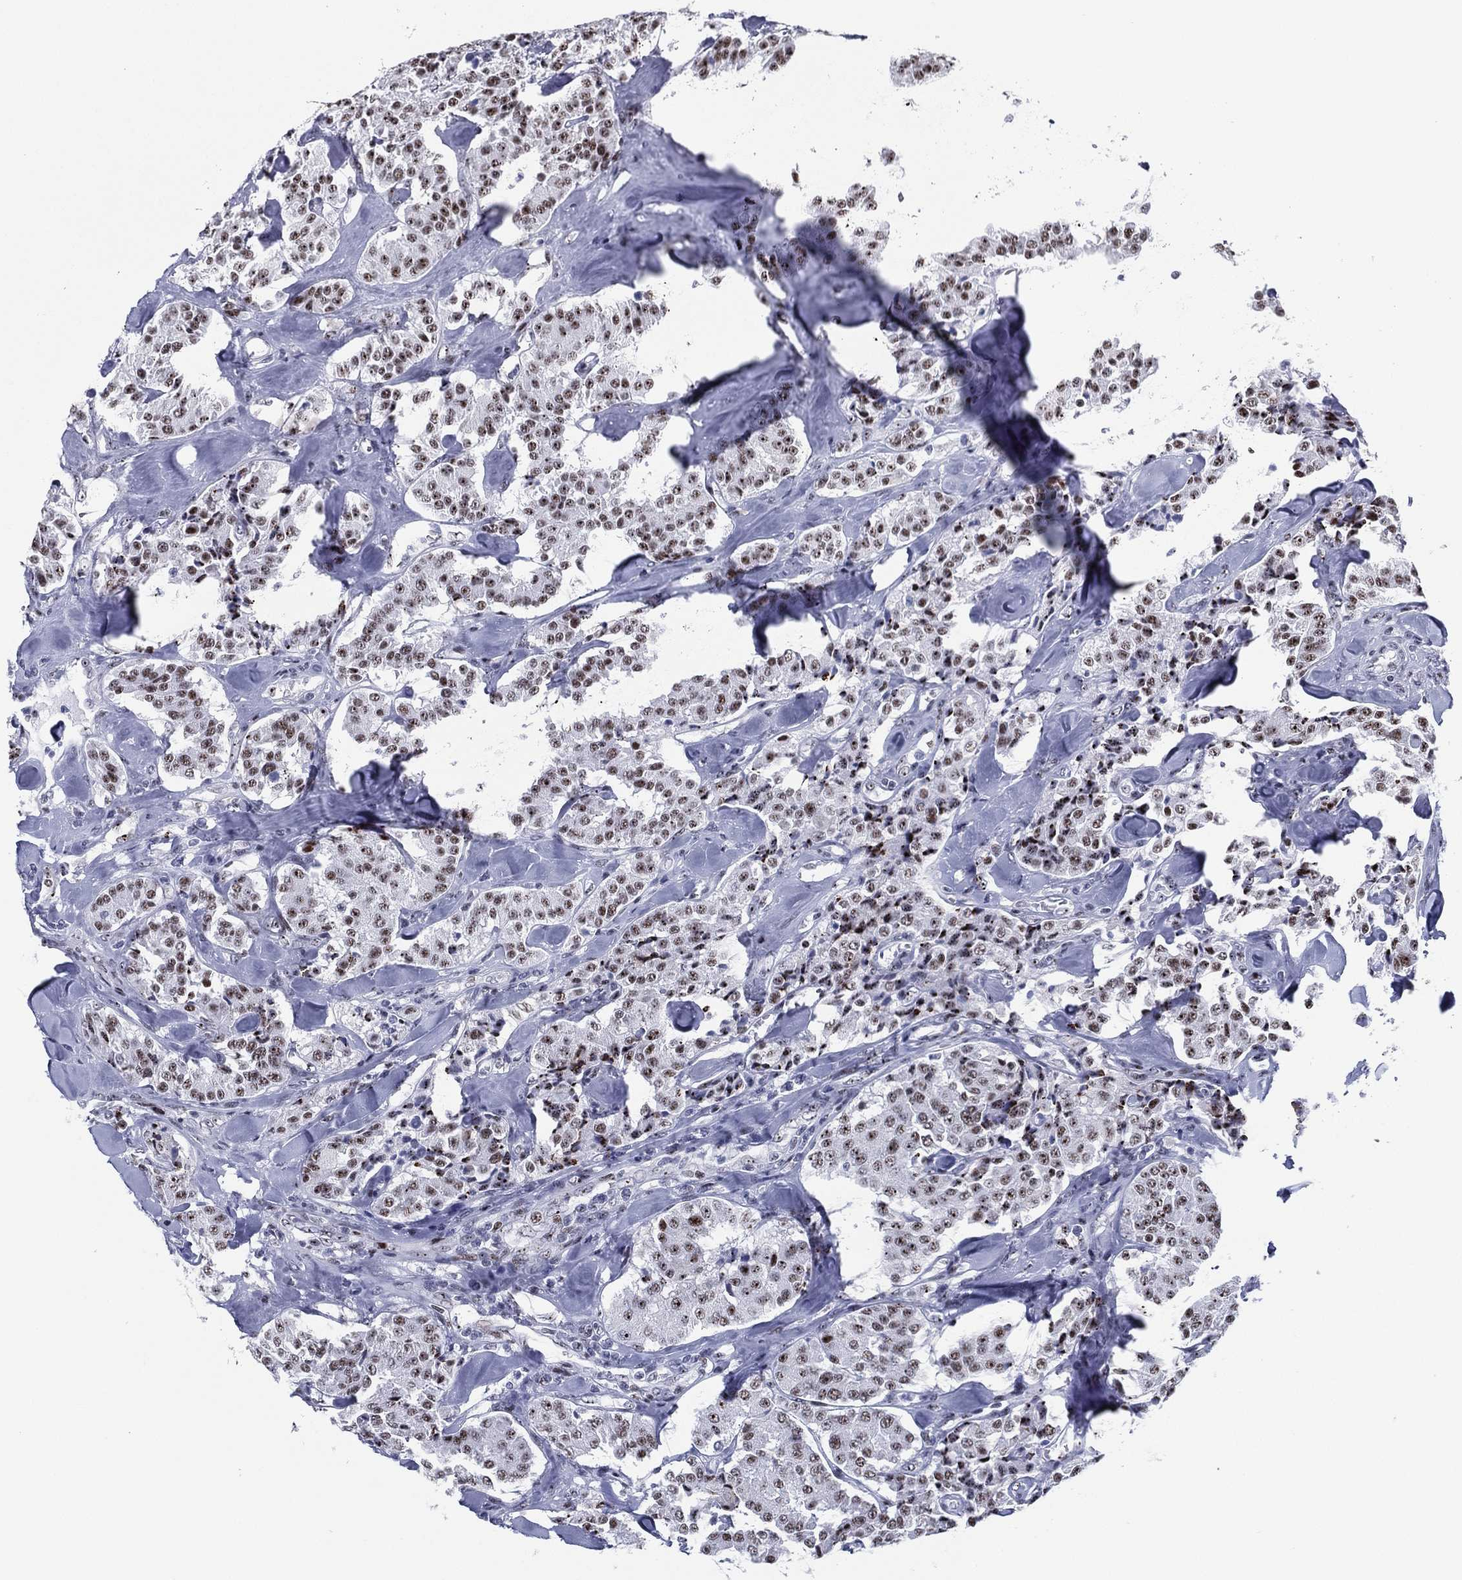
{"staining": {"intensity": "moderate", "quantity": "25%-75%", "location": "nuclear"}, "tissue": "carcinoid", "cell_type": "Tumor cells", "image_type": "cancer", "snomed": [{"axis": "morphology", "description": "Carcinoid, malignant, NOS"}, {"axis": "topography", "description": "Pancreas"}], "caption": "Protein expression analysis of carcinoid demonstrates moderate nuclear staining in approximately 25%-75% of tumor cells.", "gene": "CYB561D2", "patient": {"sex": "male", "age": 41}}